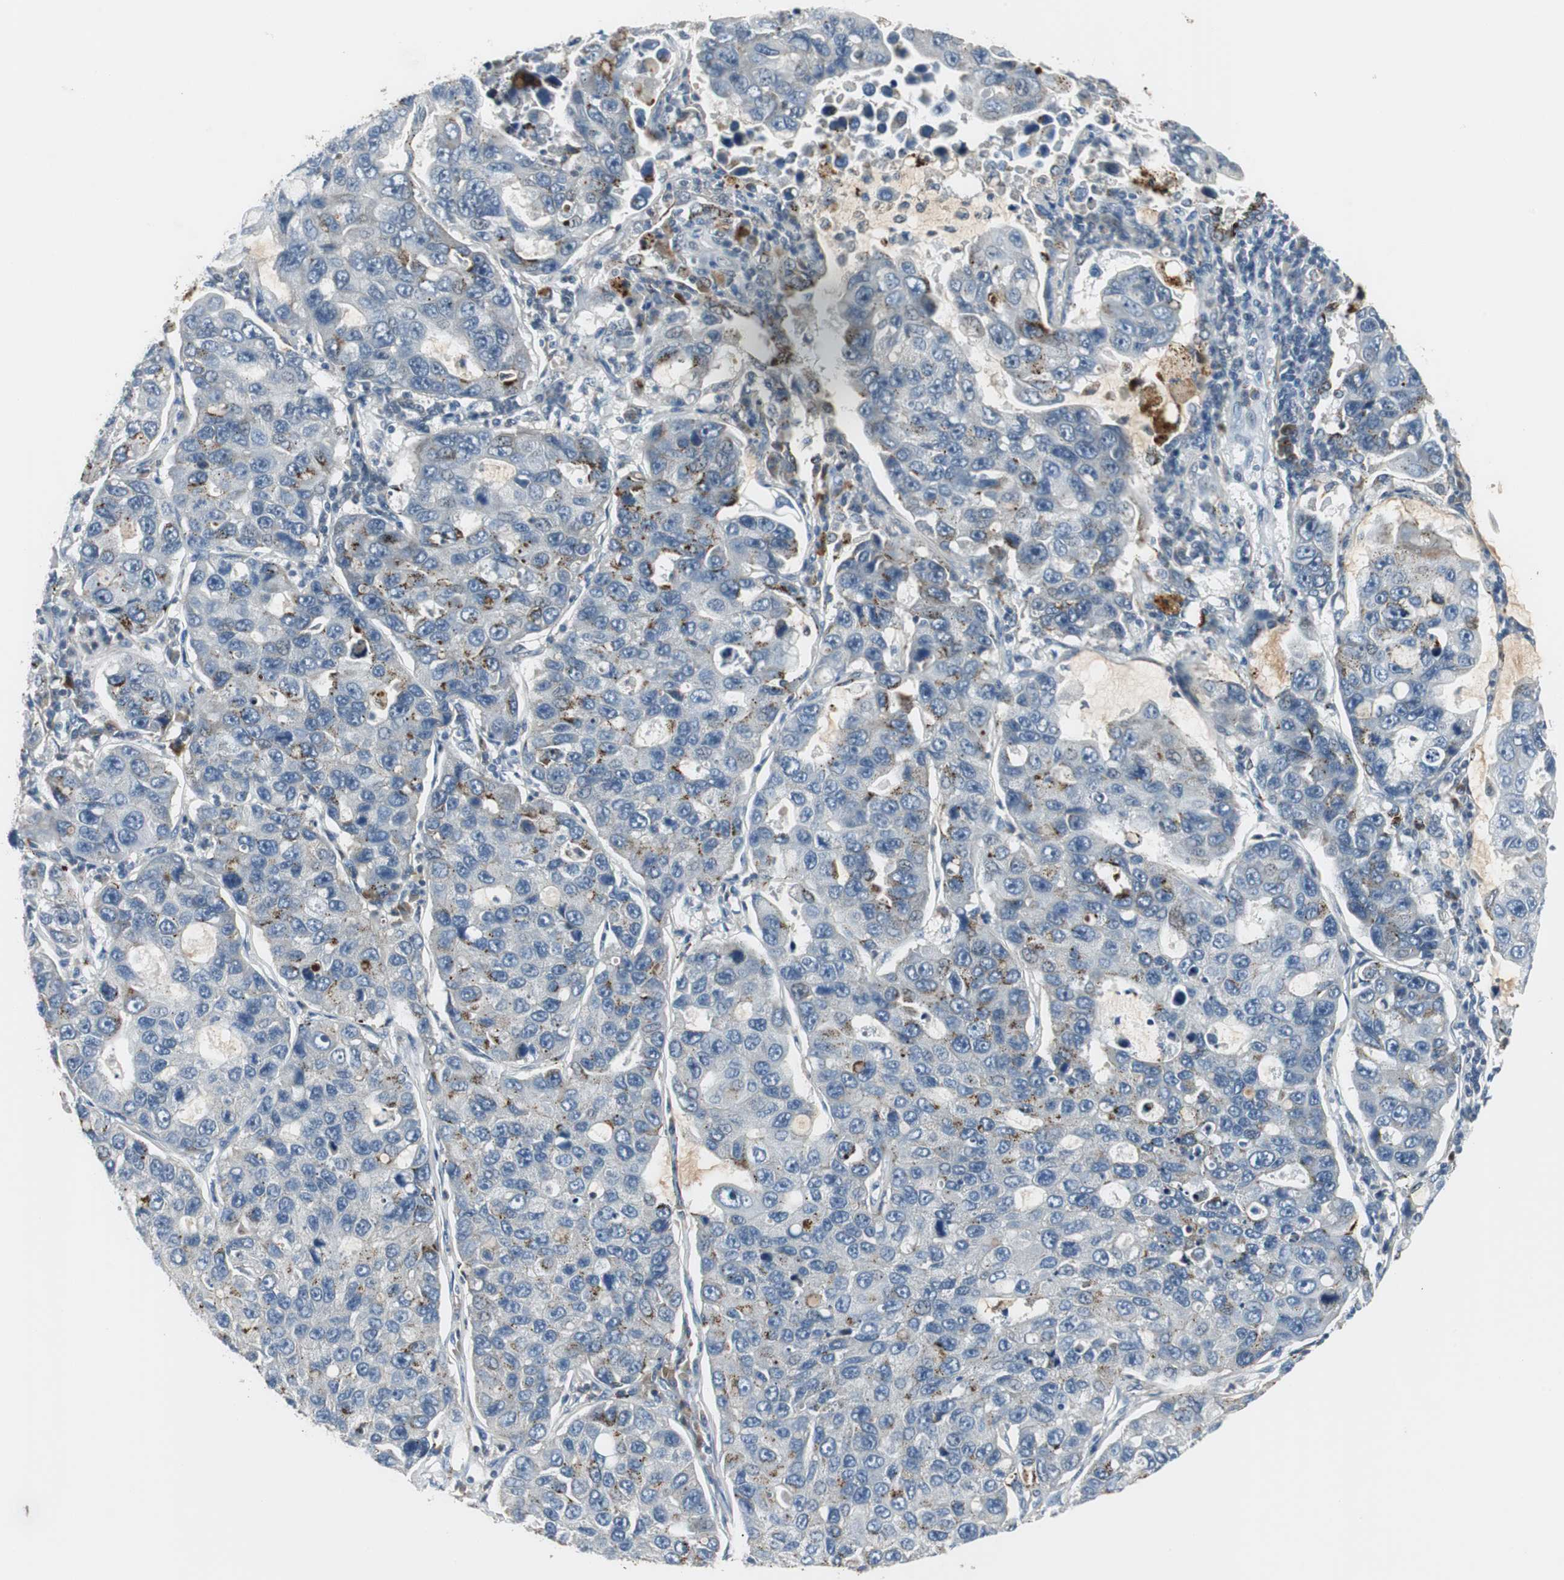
{"staining": {"intensity": "moderate", "quantity": "<25%", "location": "cytoplasmic/membranous"}, "tissue": "lung cancer", "cell_type": "Tumor cells", "image_type": "cancer", "snomed": [{"axis": "morphology", "description": "Adenocarcinoma, NOS"}, {"axis": "topography", "description": "Lung"}], "caption": "Lung cancer stained for a protein shows moderate cytoplasmic/membranous positivity in tumor cells.", "gene": "FHL2", "patient": {"sex": "male", "age": 64}}